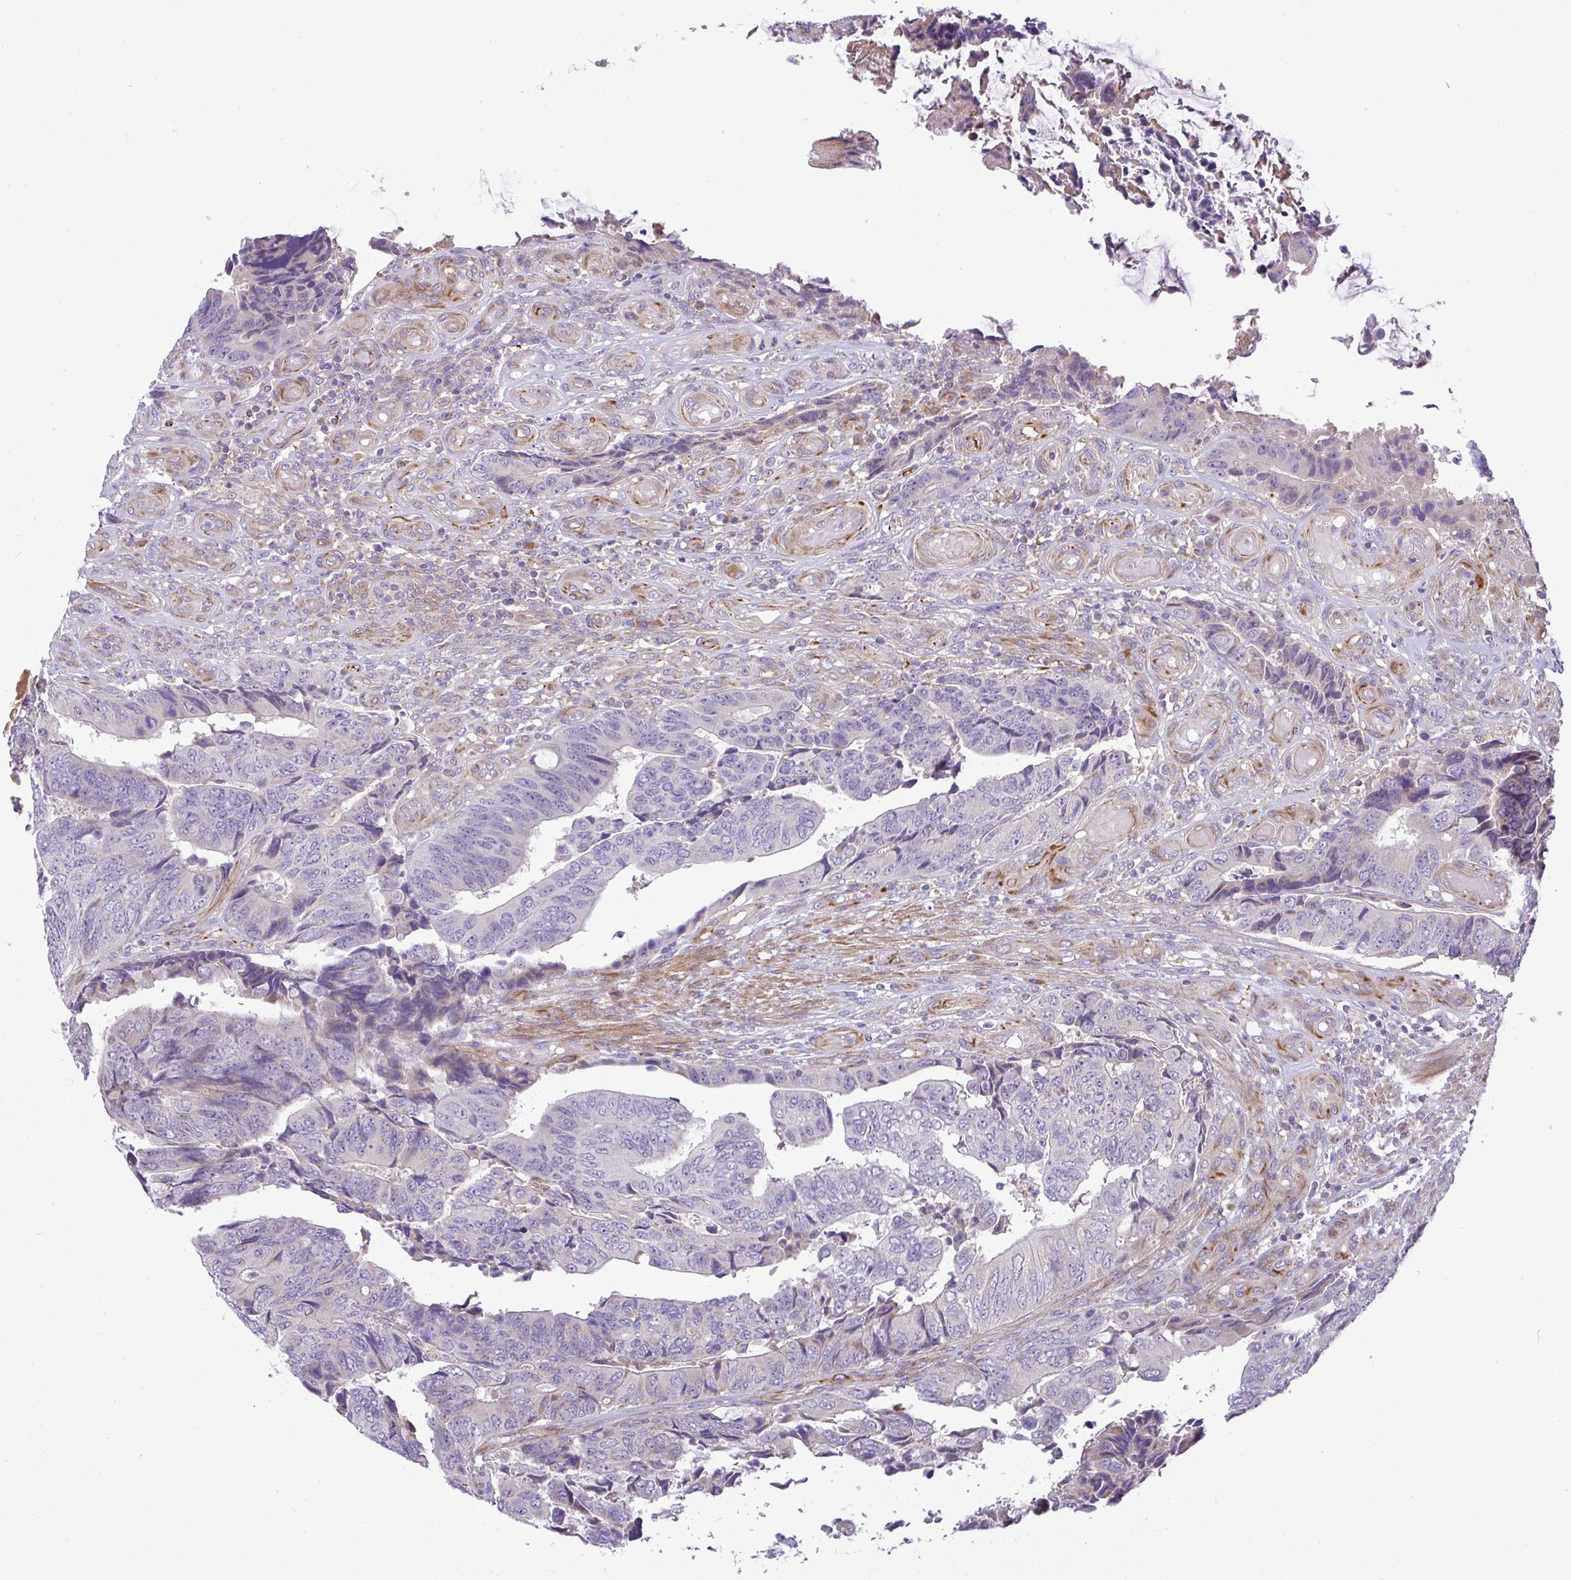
{"staining": {"intensity": "negative", "quantity": "none", "location": "none"}, "tissue": "colorectal cancer", "cell_type": "Tumor cells", "image_type": "cancer", "snomed": [{"axis": "morphology", "description": "Adenocarcinoma, NOS"}, {"axis": "topography", "description": "Colon"}], "caption": "IHC histopathology image of human colorectal cancer stained for a protein (brown), which exhibits no positivity in tumor cells.", "gene": "GRID2", "patient": {"sex": "male", "age": 87}}